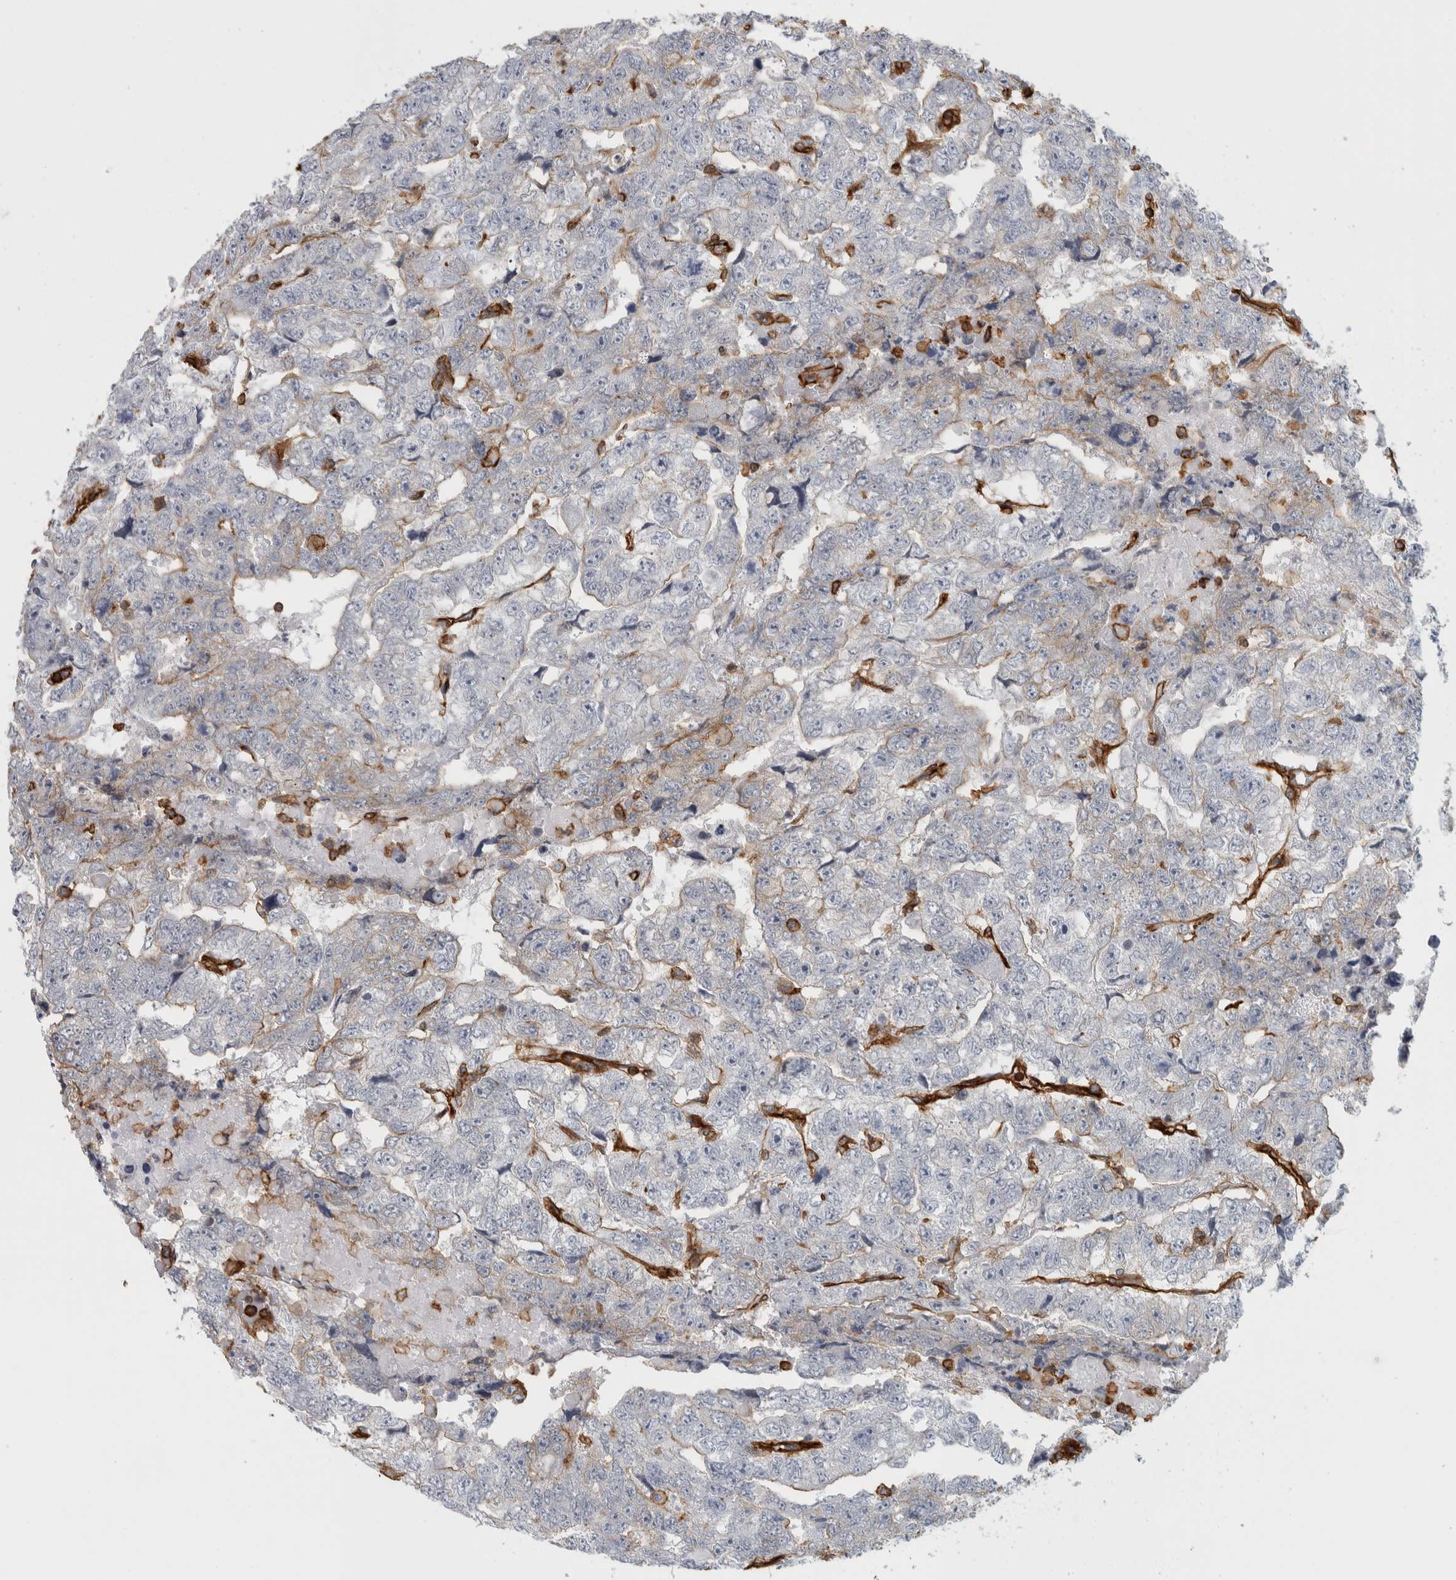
{"staining": {"intensity": "negative", "quantity": "none", "location": "none"}, "tissue": "testis cancer", "cell_type": "Tumor cells", "image_type": "cancer", "snomed": [{"axis": "morphology", "description": "Carcinoma, Embryonal, NOS"}, {"axis": "topography", "description": "Testis"}], "caption": "An immunohistochemistry (IHC) image of testis cancer (embryonal carcinoma) is shown. There is no staining in tumor cells of testis cancer (embryonal carcinoma). (Stains: DAB IHC with hematoxylin counter stain, Microscopy: brightfield microscopy at high magnification).", "gene": "AHNAK", "patient": {"sex": "male", "age": 36}}